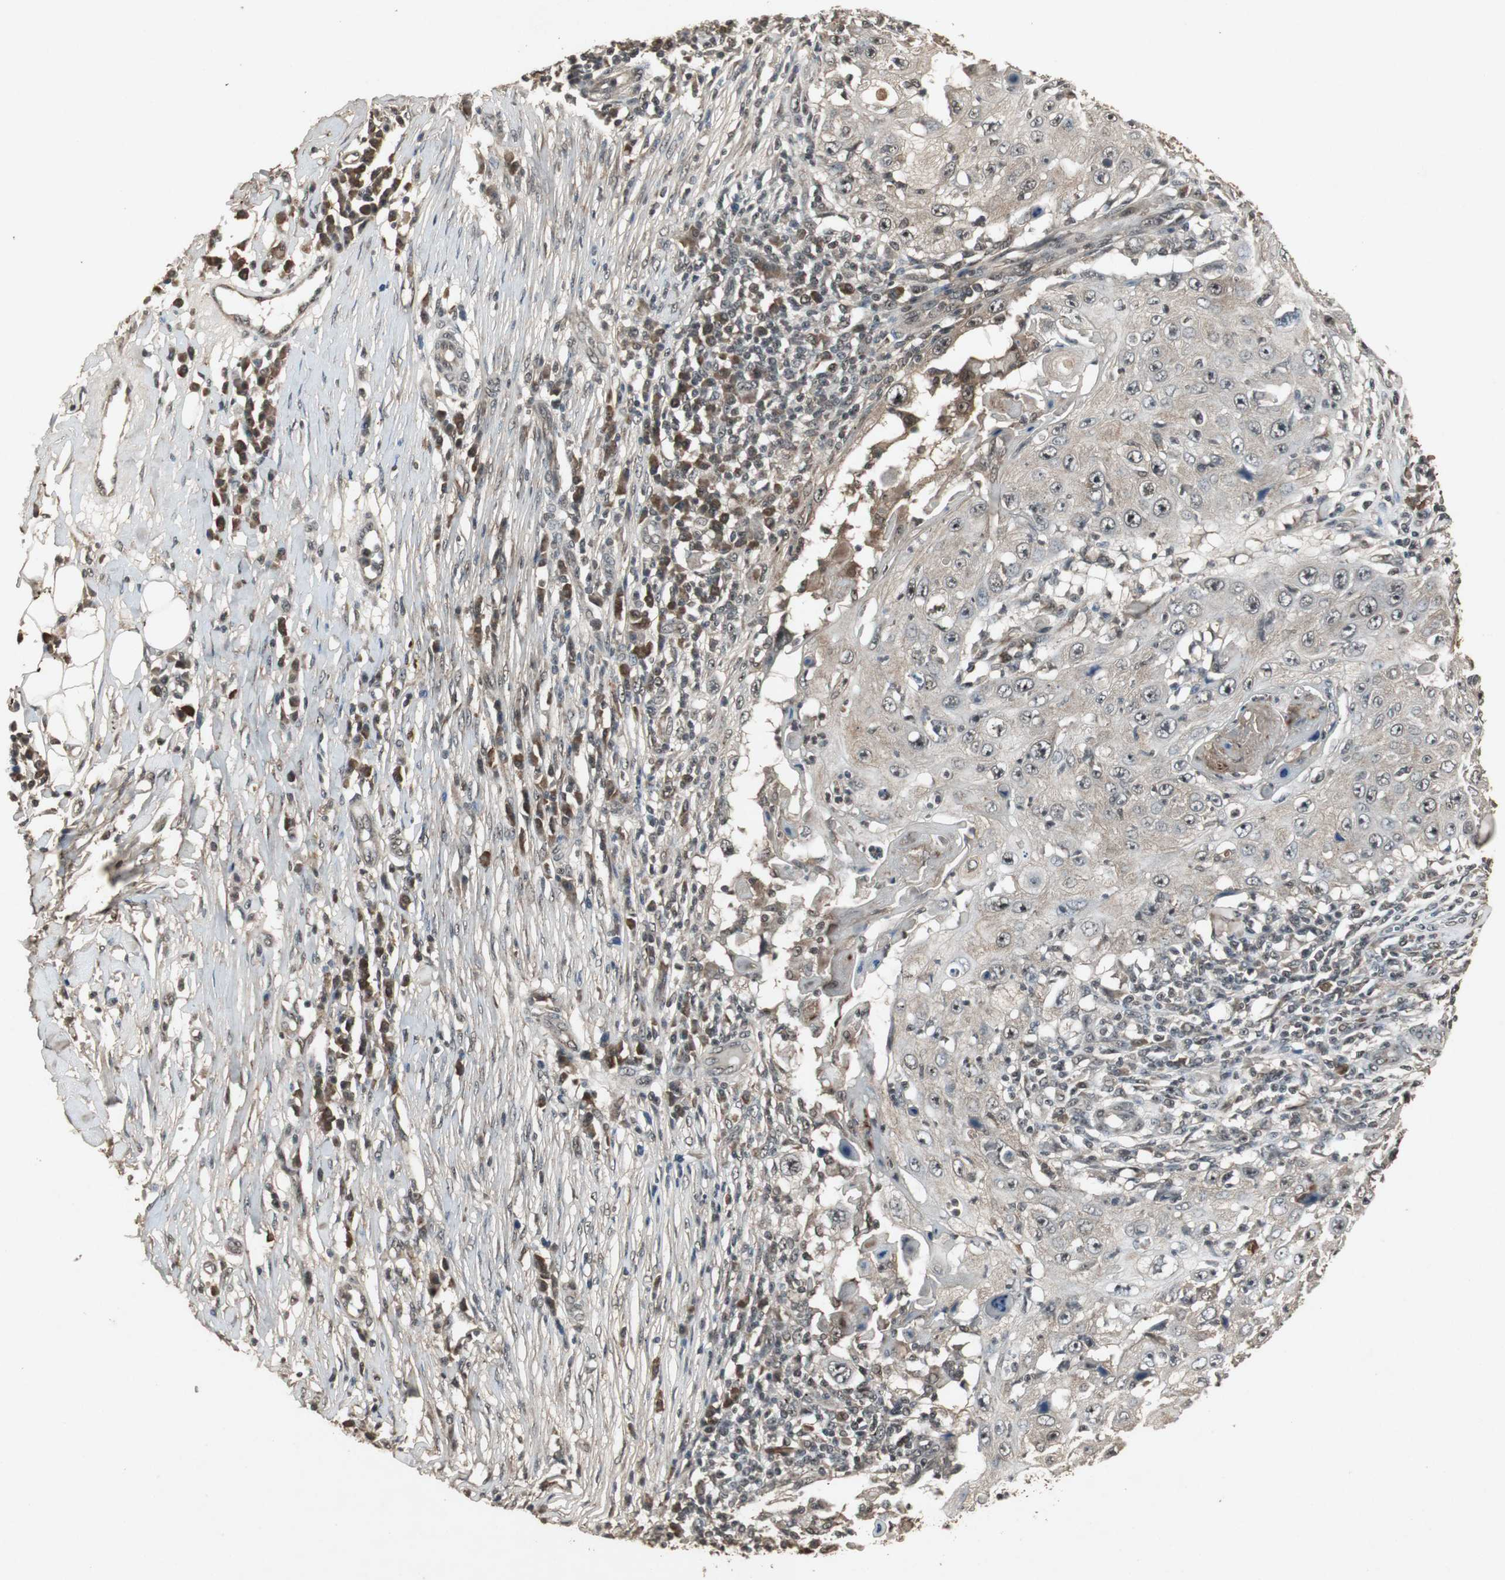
{"staining": {"intensity": "weak", "quantity": "25%-75%", "location": "cytoplasmic/membranous,nuclear"}, "tissue": "skin cancer", "cell_type": "Tumor cells", "image_type": "cancer", "snomed": [{"axis": "morphology", "description": "Squamous cell carcinoma, NOS"}, {"axis": "topography", "description": "Skin"}], "caption": "A low amount of weak cytoplasmic/membranous and nuclear expression is seen in approximately 25%-75% of tumor cells in skin cancer (squamous cell carcinoma) tissue. The staining was performed using DAB to visualize the protein expression in brown, while the nuclei were stained in blue with hematoxylin (Magnification: 20x).", "gene": "EMX1", "patient": {"sex": "male", "age": 86}}